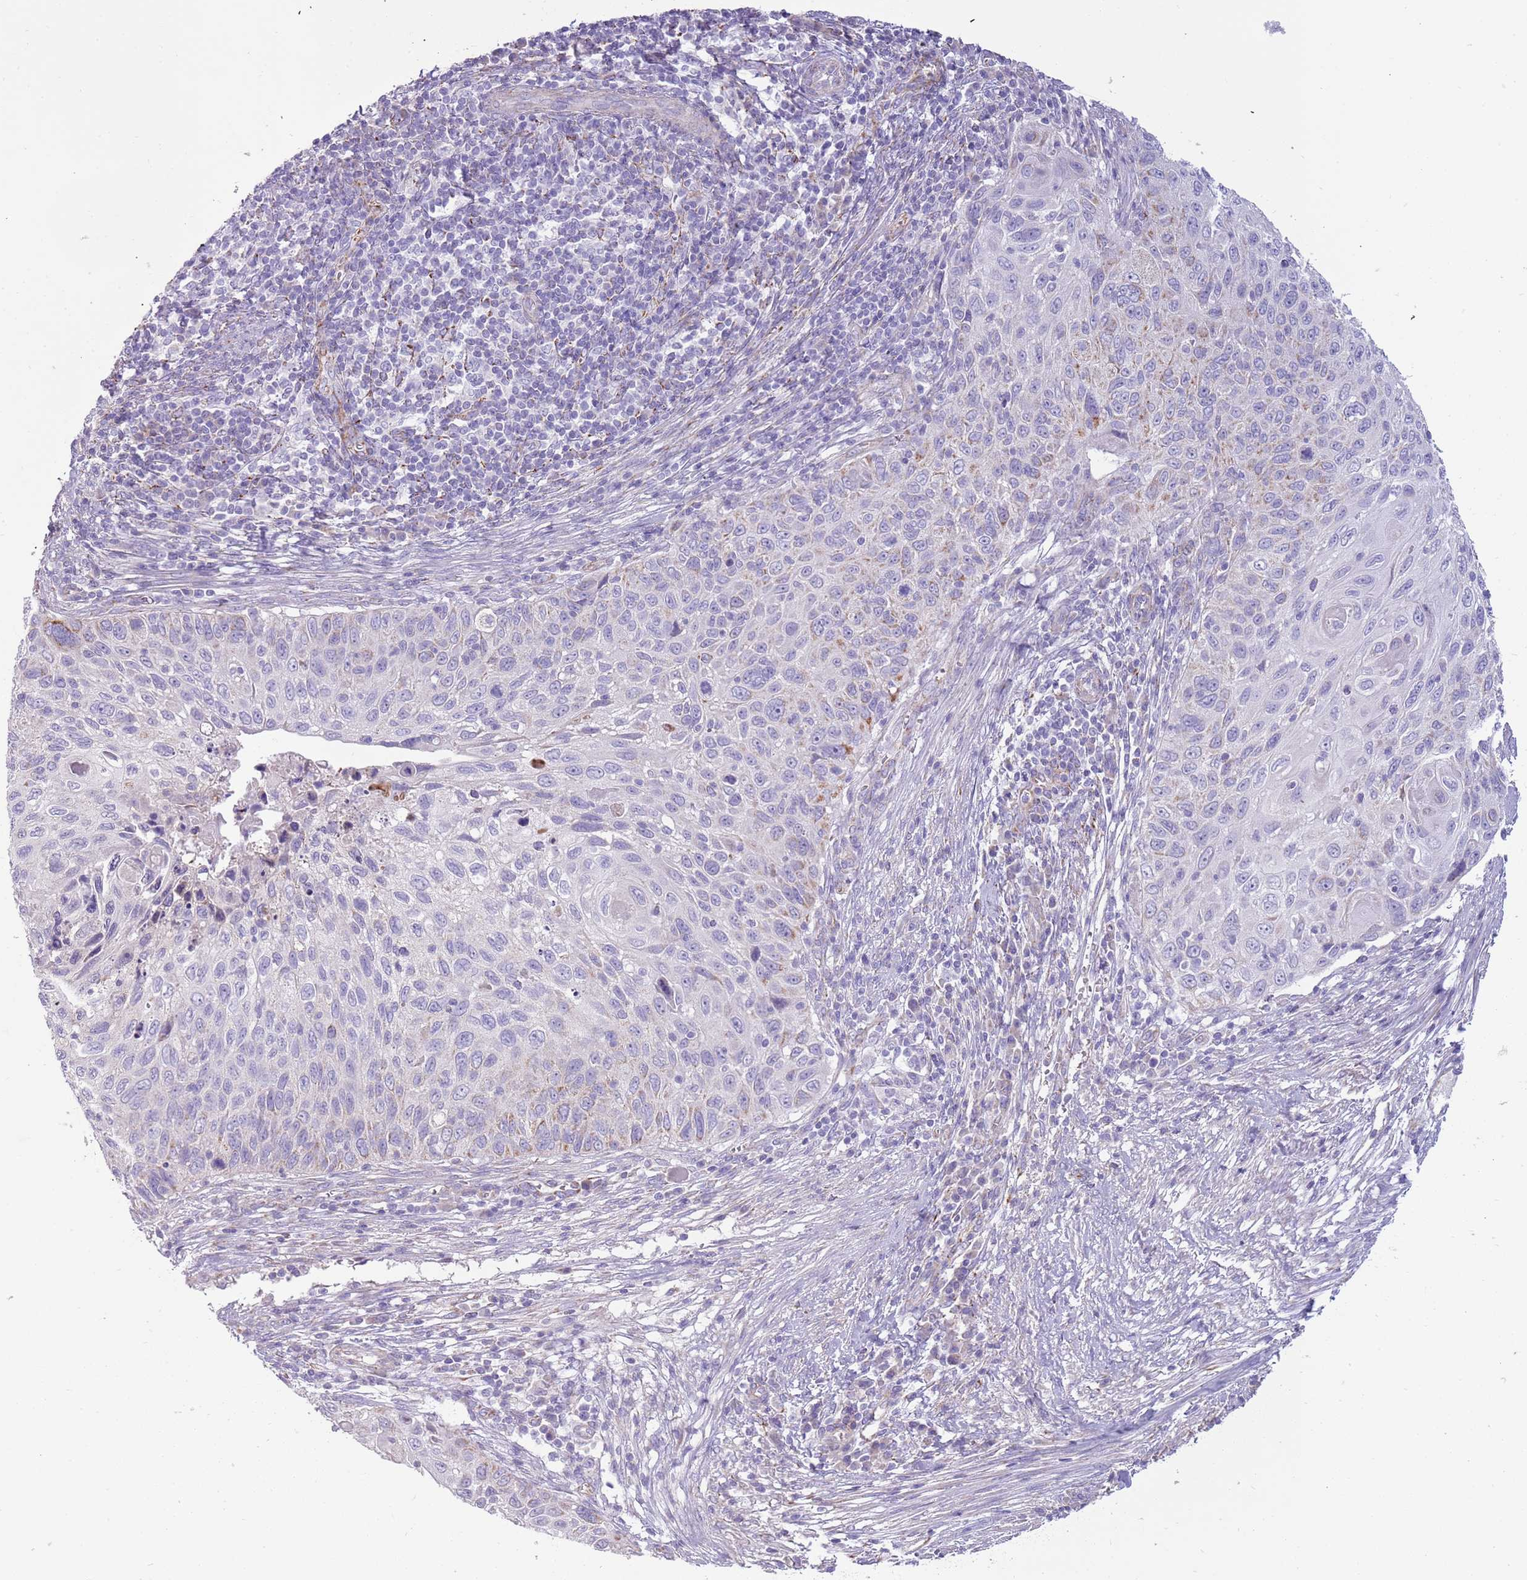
{"staining": {"intensity": "moderate", "quantity": "<25%", "location": "cytoplasmic/membranous"}, "tissue": "cervical cancer", "cell_type": "Tumor cells", "image_type": "cancer", "snomed": [{"axis": "morphology", "description": "Squamous cell carcinoma, NOS"}, {"axis": "topography", "description": "Cervix"}], "caption": "High-power microscopy captured an immunohistochemistry photomicrograph of cervical cancer, revealing moderate cytoplasmic/membranous expression in approximately <25% of tumor cells.", "gene": "RNF222", "patient": {"sex": "female", "age": 70}}